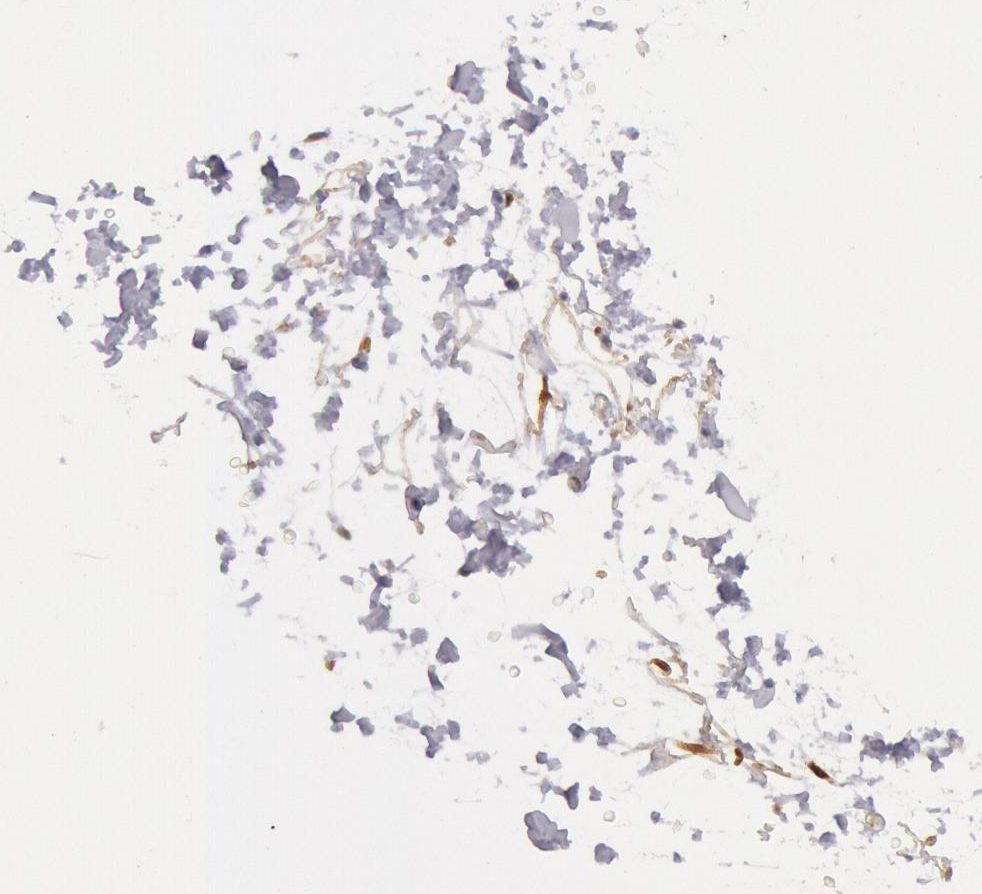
{"staining": {"intensity": "moderate", "quantity": ">75%", "location": "nuclear"}, "tissue": "adipose tissue", "cell_type": "Adipocytes", "image_type": "normal", "snomed": [{"axis": "morphology", "description": "Normal tissue, NOS"}, {"axis": "topography", "description": "Soft tissue"}], "caption": "IHC micrograph of benign adipose tissue: human adipose tissue stained using immunohistochemistry displays medium levels of moderate protein expression localized specifically in the nuclear of adipocytes, appearing as a nuclear brown color.", "gene": "MPST", "patient": {"sex": "male", "age": 72}}